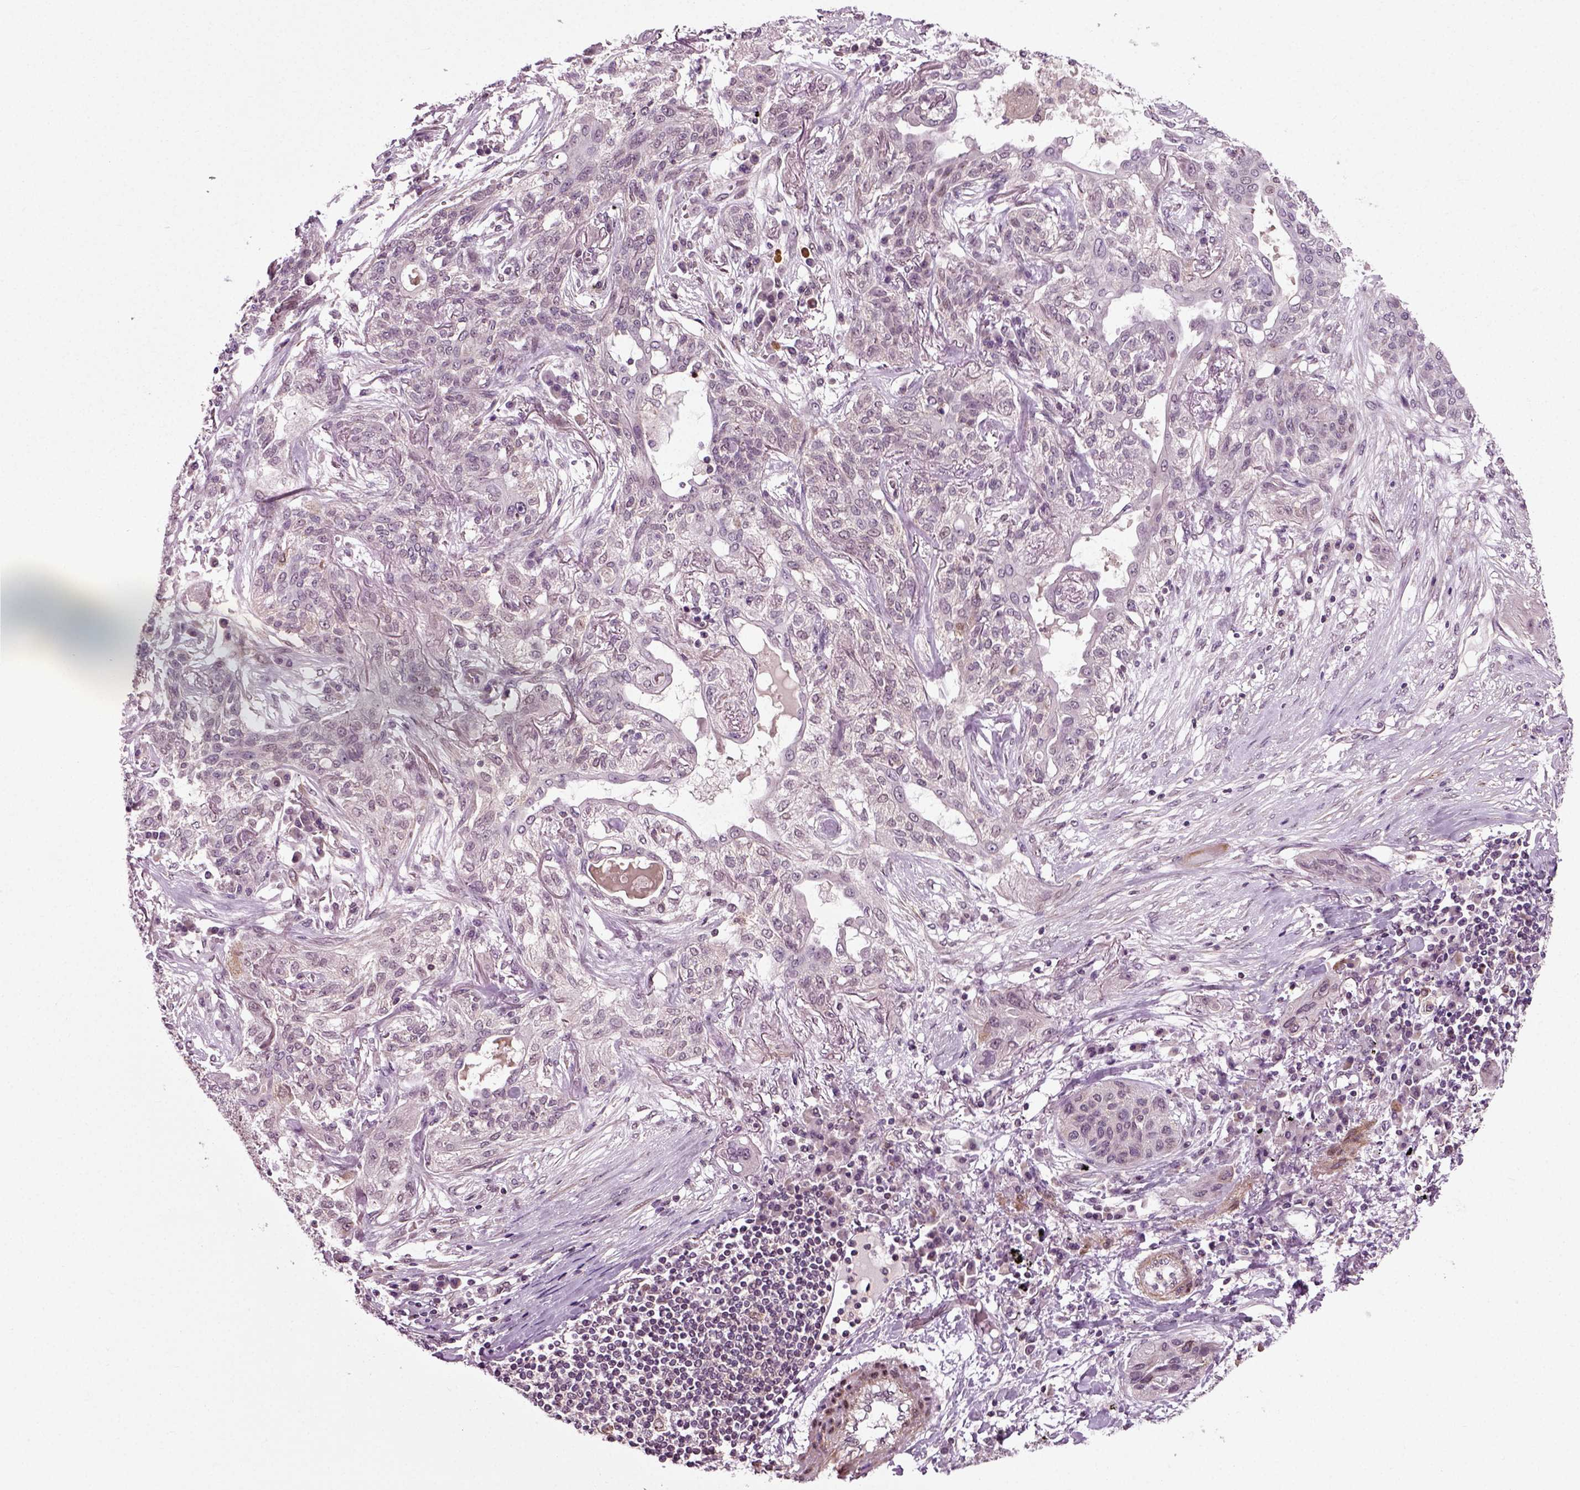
{"staining": {"intensity": "negative", "quantity": "none", "location": "none"}, "tissue": "lung cancer", "cell_type": "Tumor cells", "image_type": "cancer", "snomed": [{"axis": "morphology", "description": "Squamous cell carcinoma, NOS"}, {"axis": "topography", "description": "Lung"}], "caption": "Micrograph shows no significant protein positivity in tumor cells of lung cancer (squamous cell carcinoma).", "gene": "KNSTRN", "patient": {"sex": "female", "age": 70}}